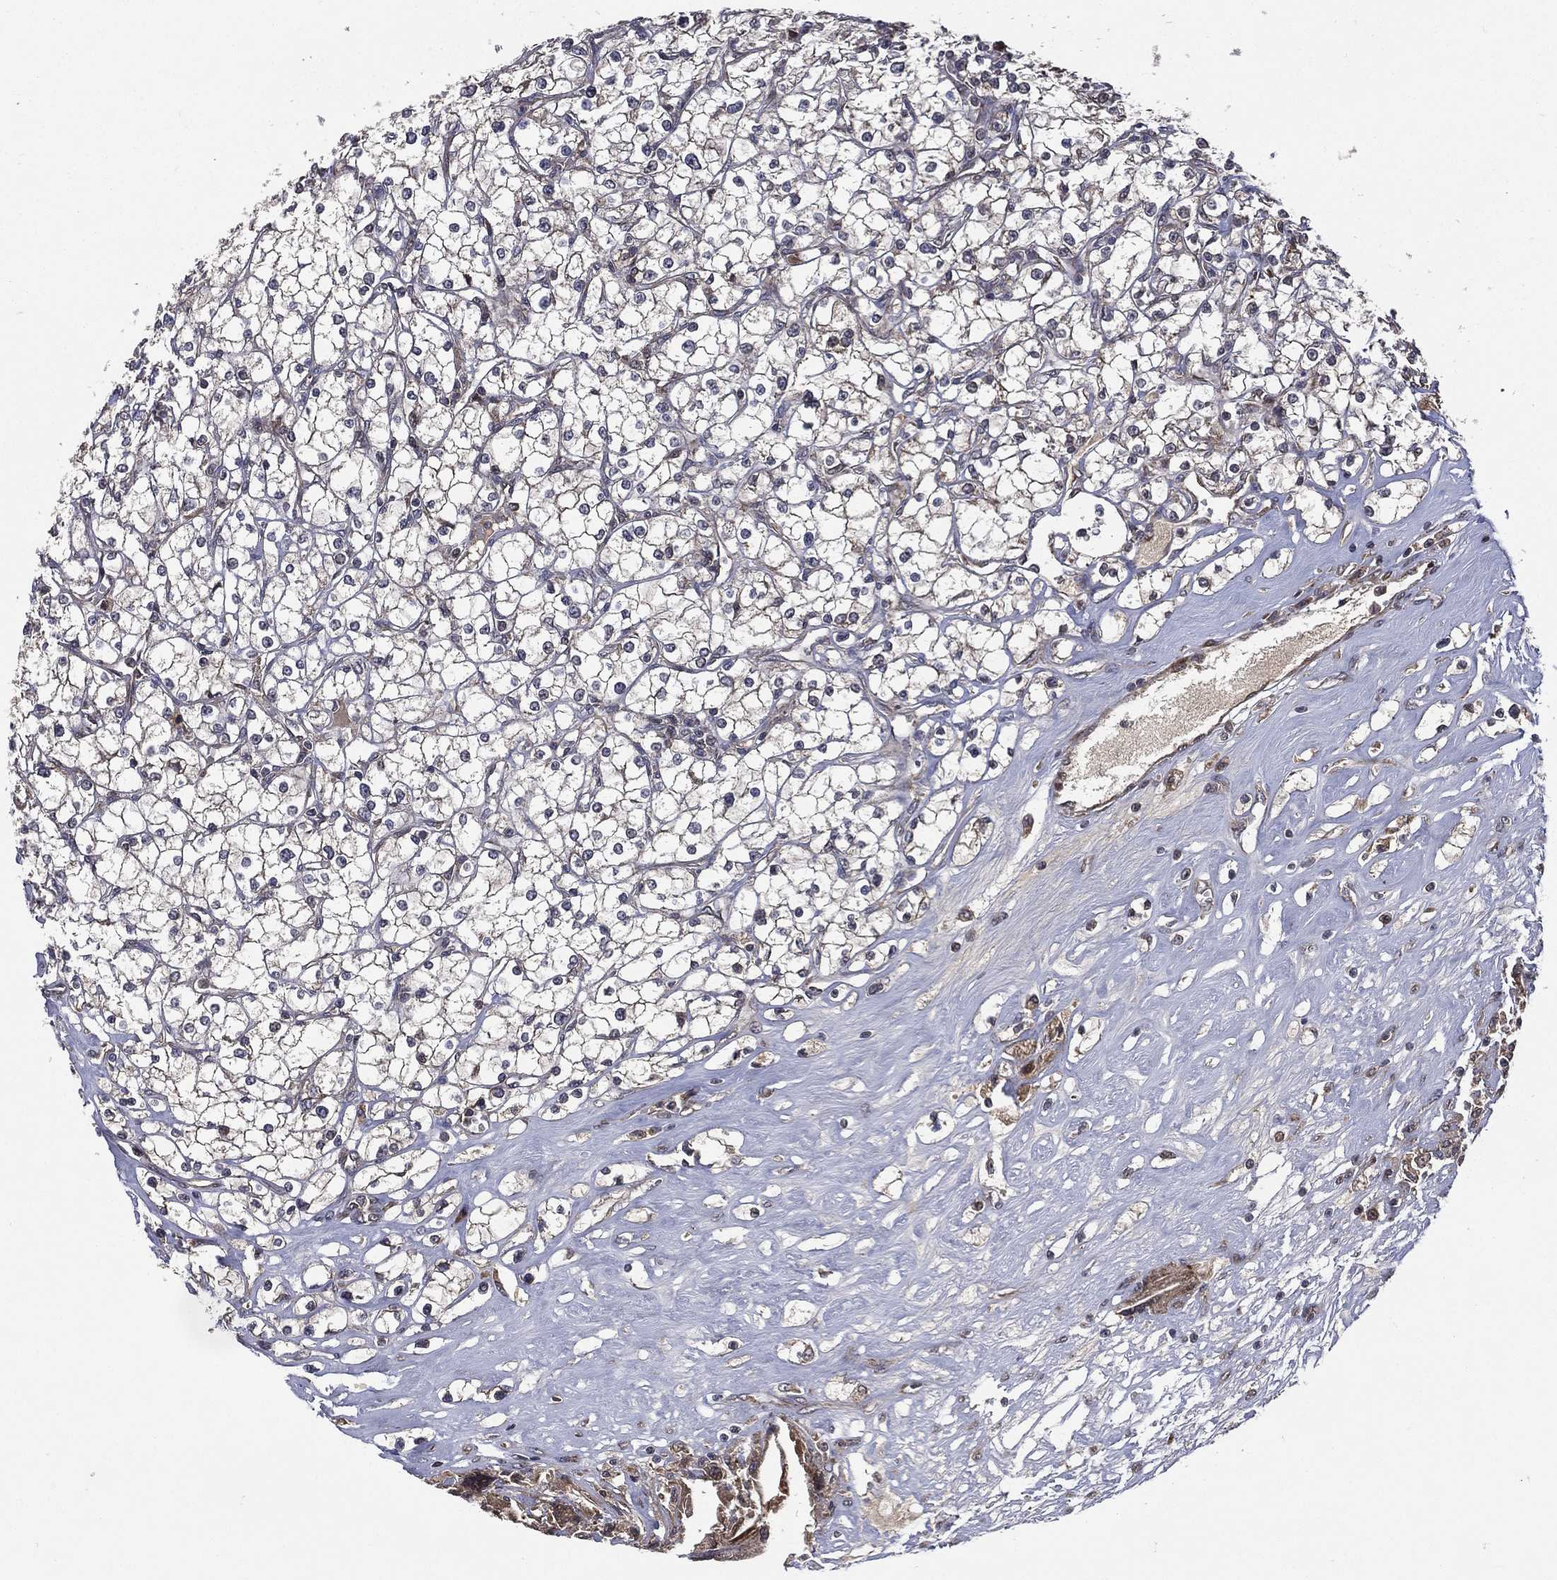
{"staining": {"intensity": "strong", "quantity": "<25%", "location": "cytoplasmic/membranous"}, "tissue": "renal cancer", "cell_type": "Tumor cells", "image_type": "cancer", "snomed": [{"axis": "morphology", "description": "Adenocarcinoma, NOS"}, {"axis": "topography", "description": "Kidney"}], "caption": "Protein staining by immunohistochemistry displays strong cytoplasmic/membranous expression in approximately <25% of tumor cells in renal cancer.", "gene": "RAB11FIP4", "patient": {"sex": "male", "age": 67}}